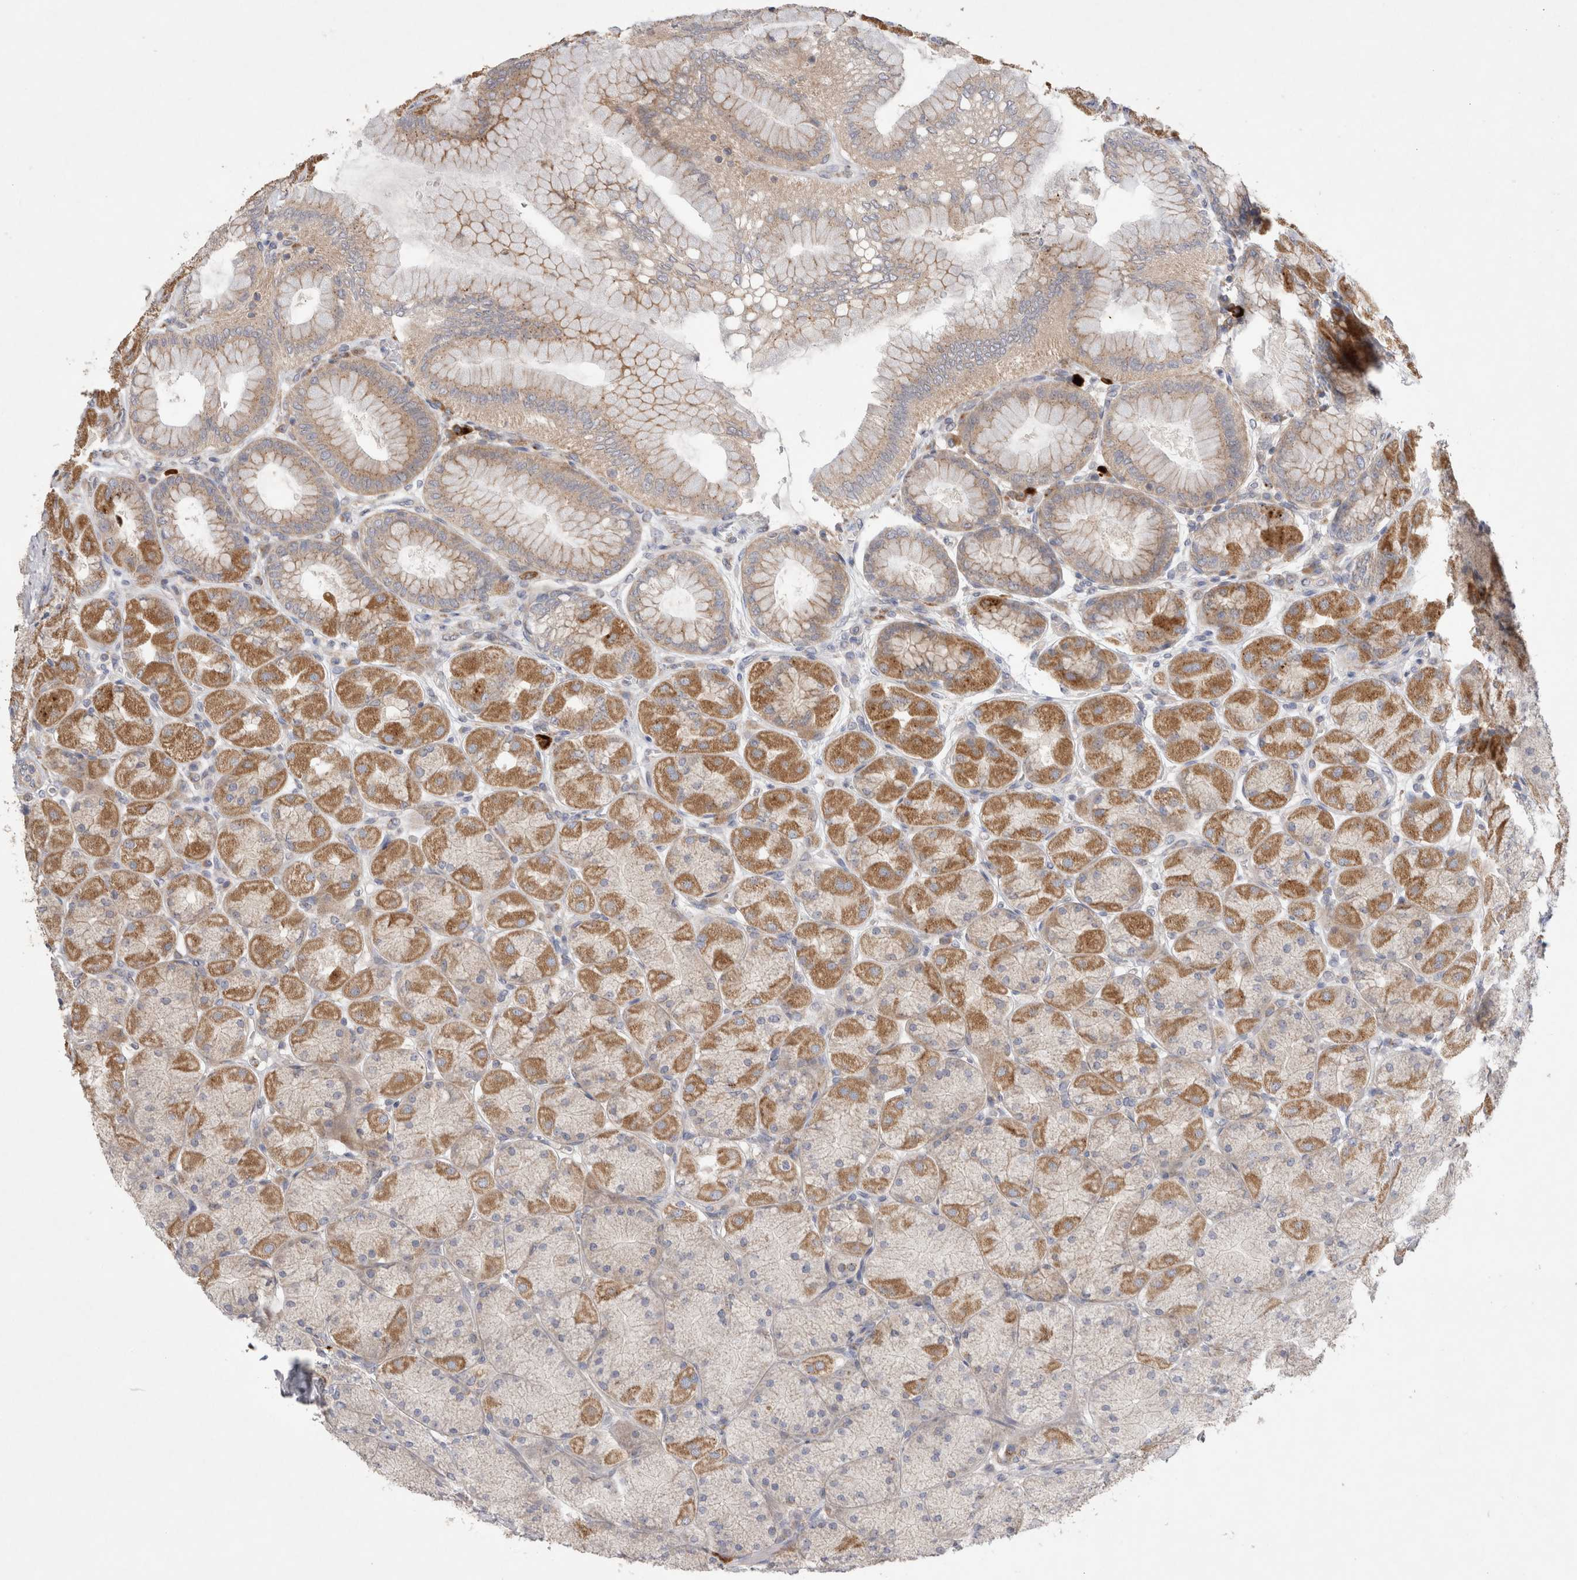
{"staining": {"intensity": "moderate", "quantity": ">75%", "location": "cytoplasmic/membranous"}, "tissue": "stomach", "cell_type": "Glandular cells", "image_type": "normal", "snomed": [{"axis": "morphology", "description": "Normal tissue, NOS"}, {"axis": "topography", "description": "Stomach, upper"}], "caption": "An immunohistochemistry photomicrograph of benign tissue is shown. Protein staining in brown highlights moderate cytoplasmic/membranous positivity in stomach within glandular cells. The protein of interest is shown in brown color, while the nuclei are stained blue.", "gene": "TBC1D16", "patient": {"sex": "female", "age": 56}}